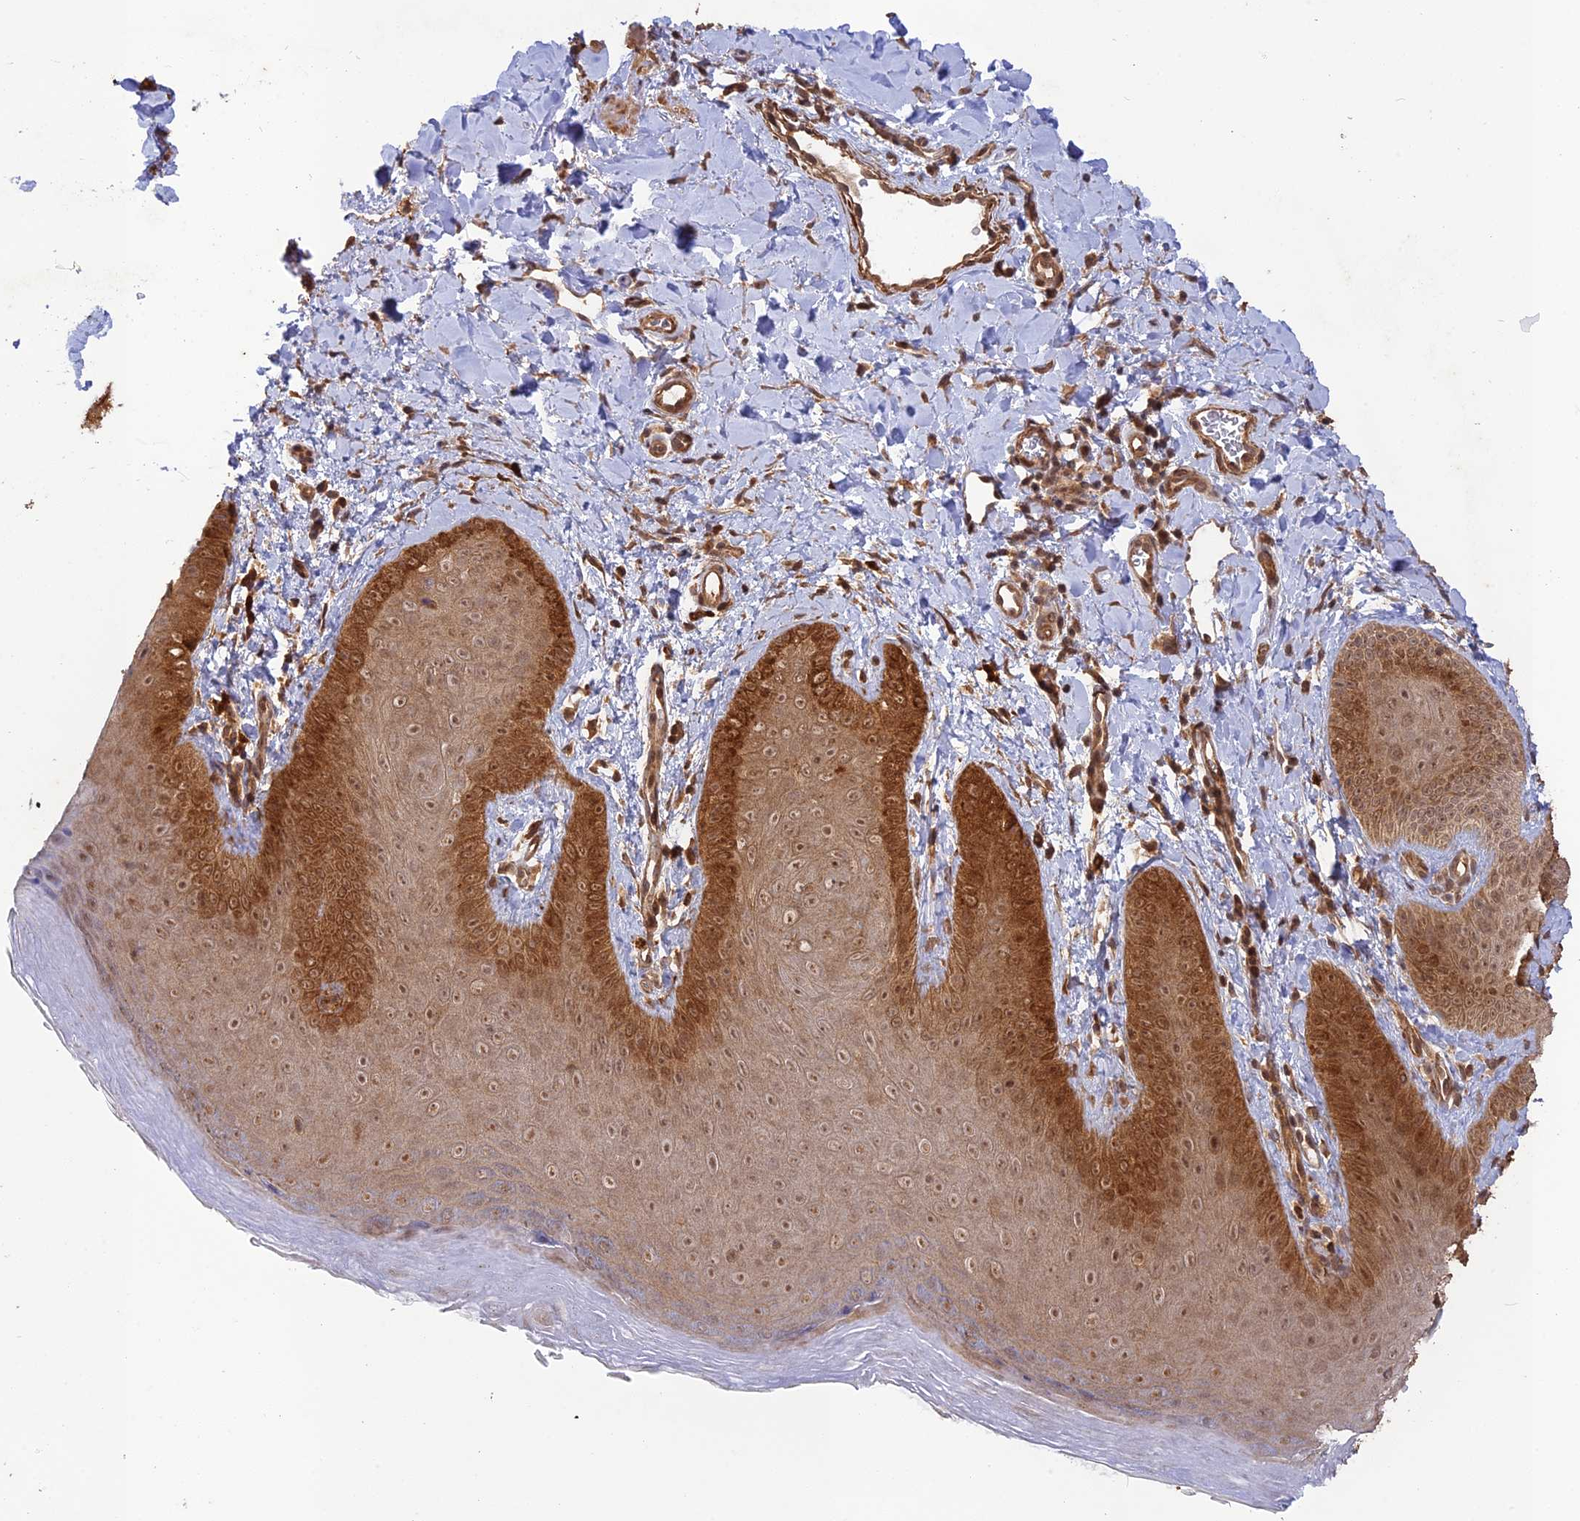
{"staining": {"intensity": "moderate", "quantity": ">75%", "location": "cytoplasmic/membranous,nuclear"}, "tissue": "skin", "cell_type": "Epidermal cells", "image_type": "normal", "snomed": [{"axis": "morphology", "description": "Normal tissue, NOS"}, {"axis": "morphology", "description": "Neoplasm, malignant, NOS"}, {"axis": "topography", "description": "Anal"}], "caption": "About >75% of epidermal cells in benign skin show moderate cytoplasmic/membranous,nuclear protein expression as visualized by brown immunohistochemical staining.", "gene": "CCDC174", "patient": {"sex": "male", "age": 47}}